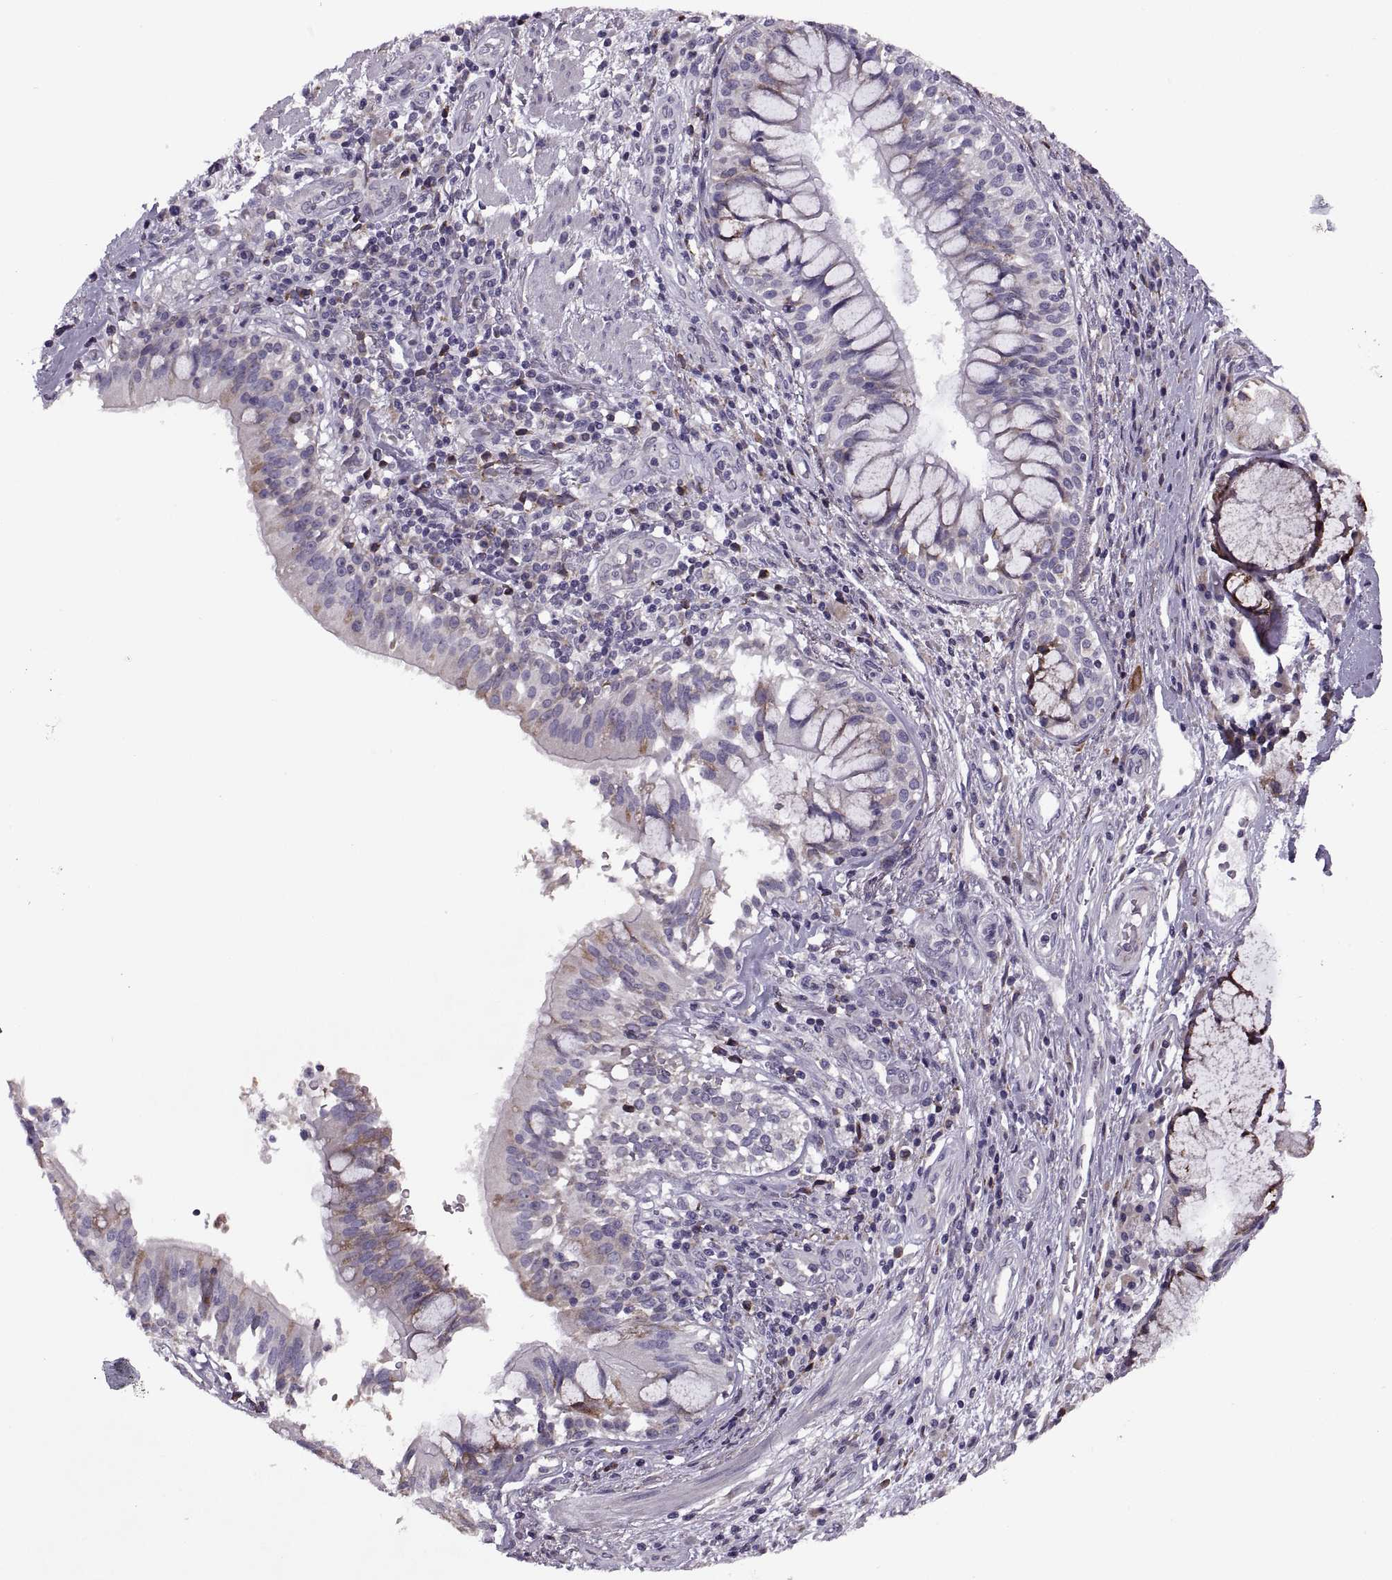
{"staining": {"intensity": "moderate", "quantity": "<25%", "location": "cytoplasmic/membranous"}, "tissue": "lung cancer", "cell_type": "Tumor cells", "image_type": "cancer", "snomed": [{"axis": "morphology", "description": "Normal tissue, NOS"}, {"axis": "morphology", "description": "Squamous cell carcinoma, NOS"}, {"axis": "topography", "description": "Bronchus"}, {"axis": "topography", "description": "Lung"}], "caption": "Immunohistochemistry (IHC) of lung squamous cell carcinoma reveals low levels of moderate cytoplasmic/membranous expression in approximately <25% of tumor cells.", "gene": "LETM2", "patient": {"sex": "male", "age": 64}}